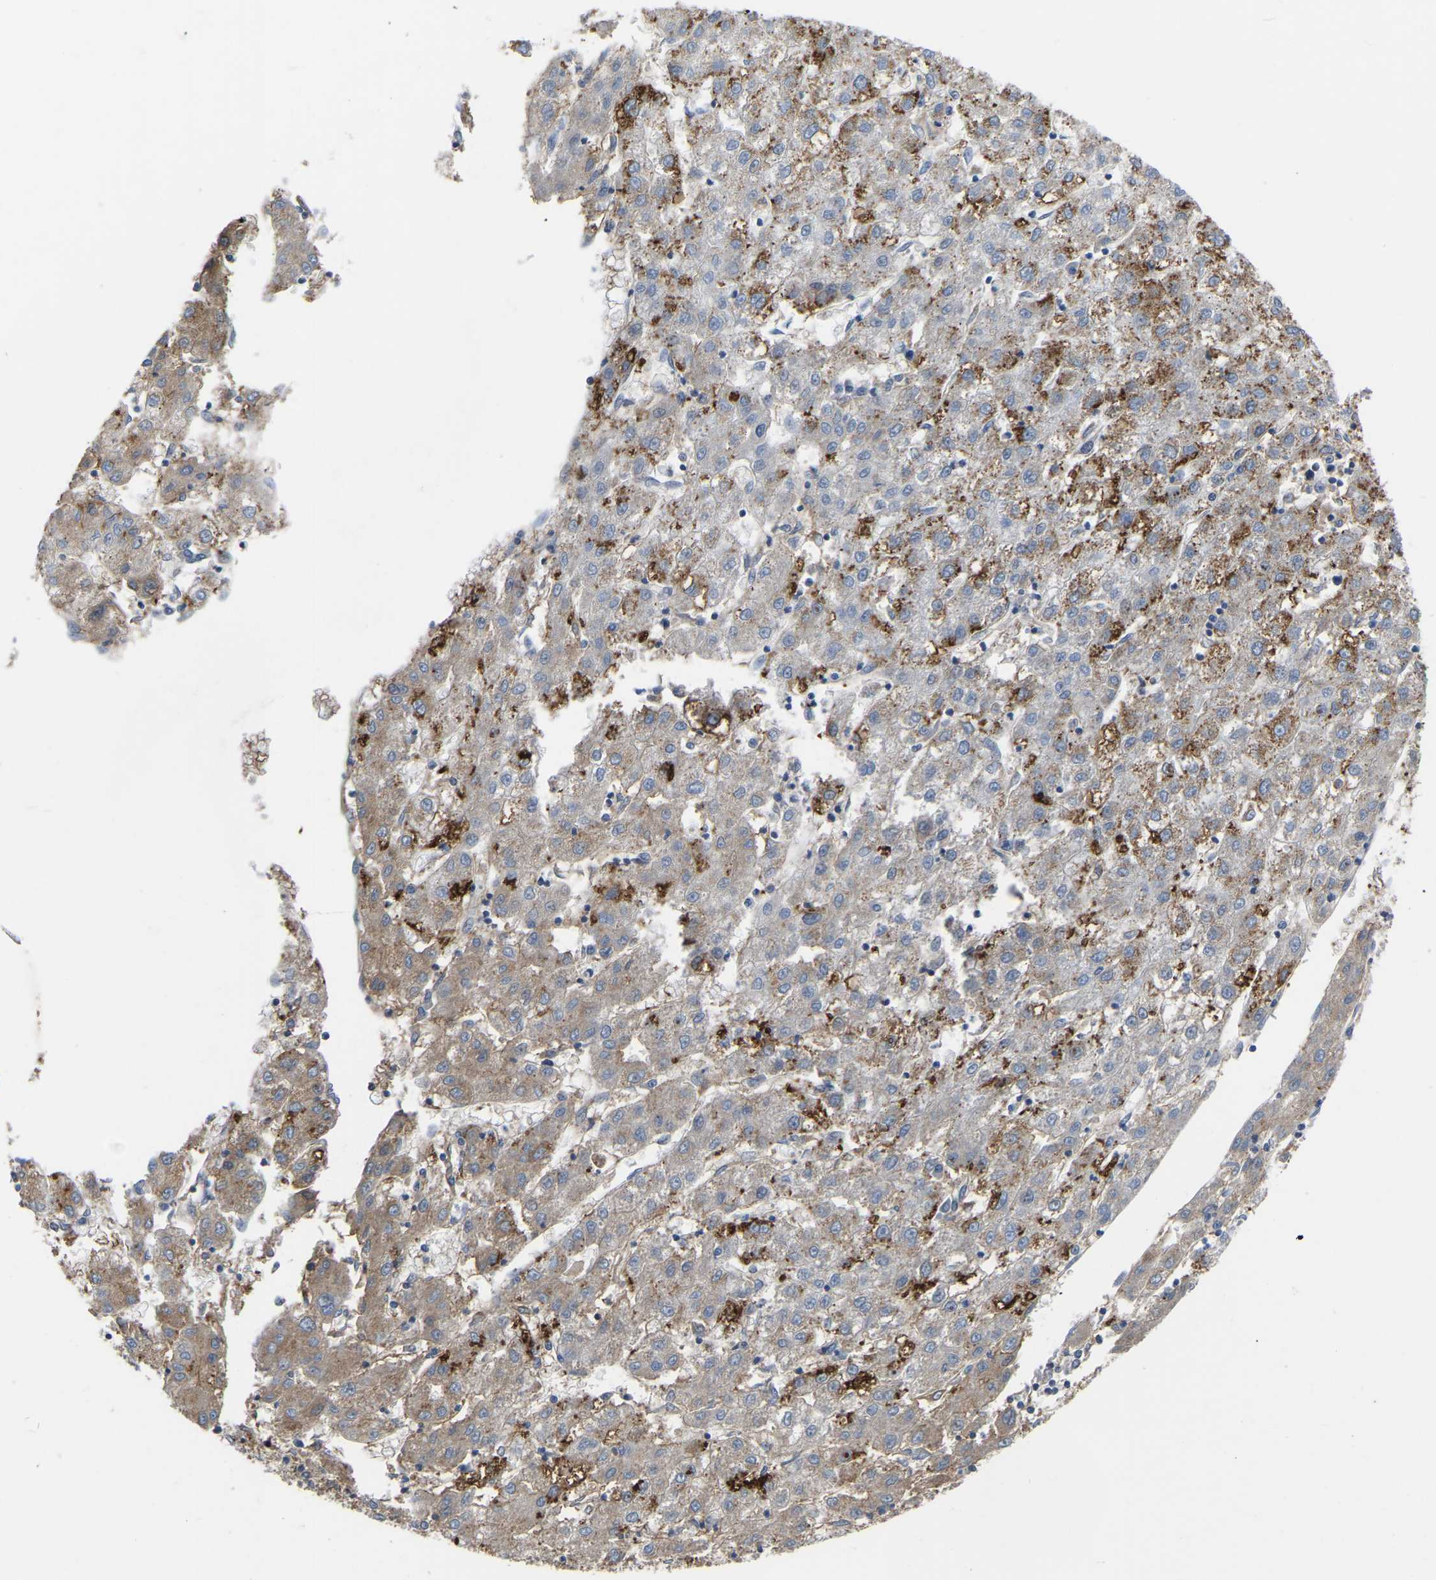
{"staining": {"intensity": "moderate", "quantity": ">75%", "location": "cytoplasmic/membranous"}, "tissue": "liver cancer", "cell_type": "Tumor cells", "image_type": "cancer", "snomed": [{"axis": "morphology", "description": "Carcinoma, Hepatocellular, NOS"}, {"axis": "topography", "description": "Liver"}], "caption": "Immunohistochemistry of human hepatocellular carcinoma (liver) reveals medium levels of moderate cytoplasmic/membranous expression in about >75% of tumor cells. Using DAB (brown) and hematoxylin (blue) stains, captured at high magnification using brightfield microscopy.", "gene": "ZNF449", "patient": {"sex": "male", "age": 72}}